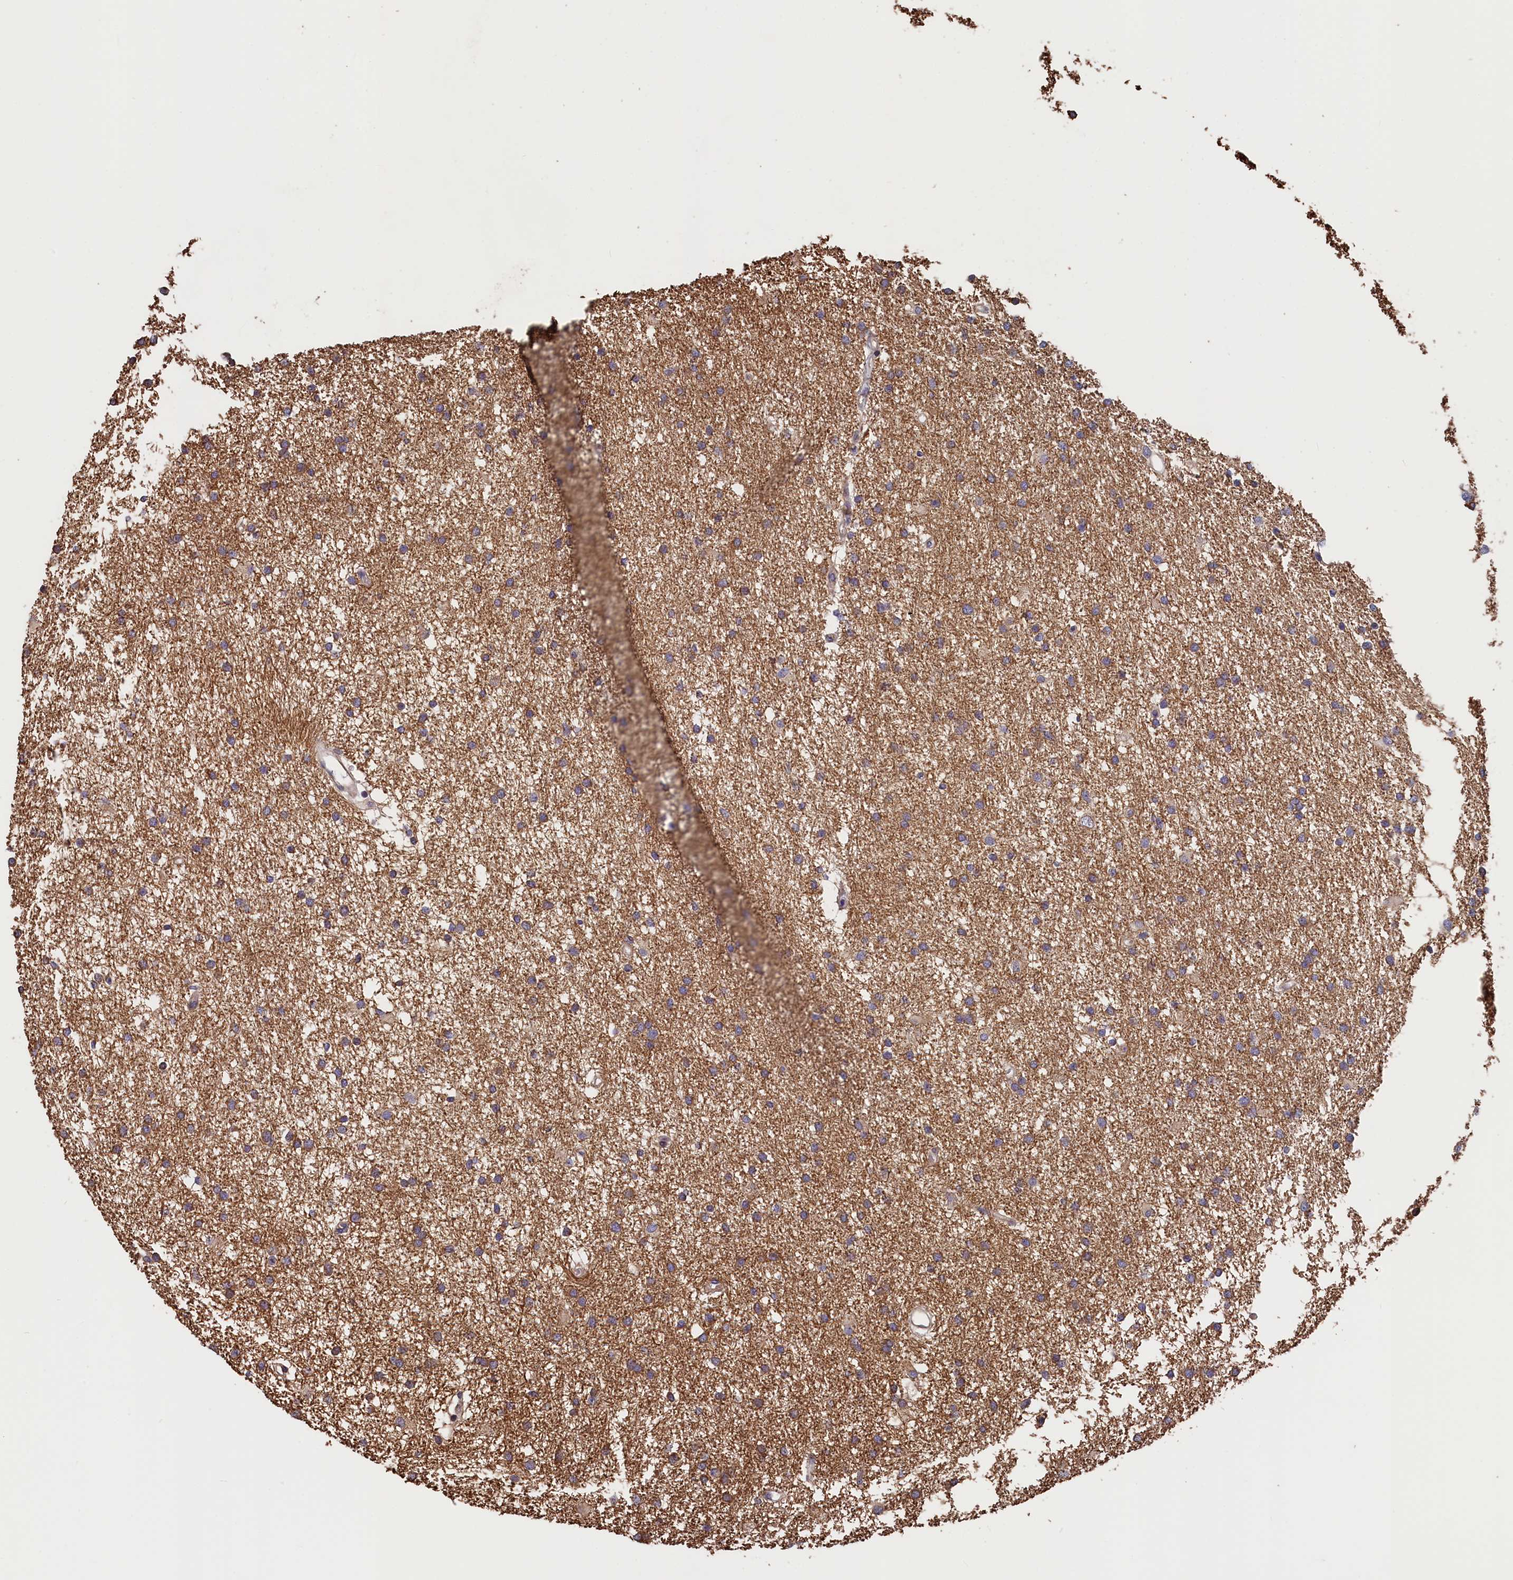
{"staining": {"intensity": "moderate", "quantity": "<25%", "location": "cytoplasmic/membranous"}, "tissue": "glioma", "cell_type": "Tumor cells", "image_type": "cancer", "snomed": [{"axis": "morphology", "description": "Glioma, malignant, High grade"}, {"axis": "topography", "description": "Brain"}], "caption": "Immunohistochemistry histopathology image of neoplastic tissue: human glioma stained using immunohistochemistry shows low levels of moderate protein expression localized specifically in the cytoplasmic/membranous of tumor cells, appearing as a cytoplasmic/membranous brown color.", "gene": "TMEM116", "patient": {"sex": "male", "age": 77}}